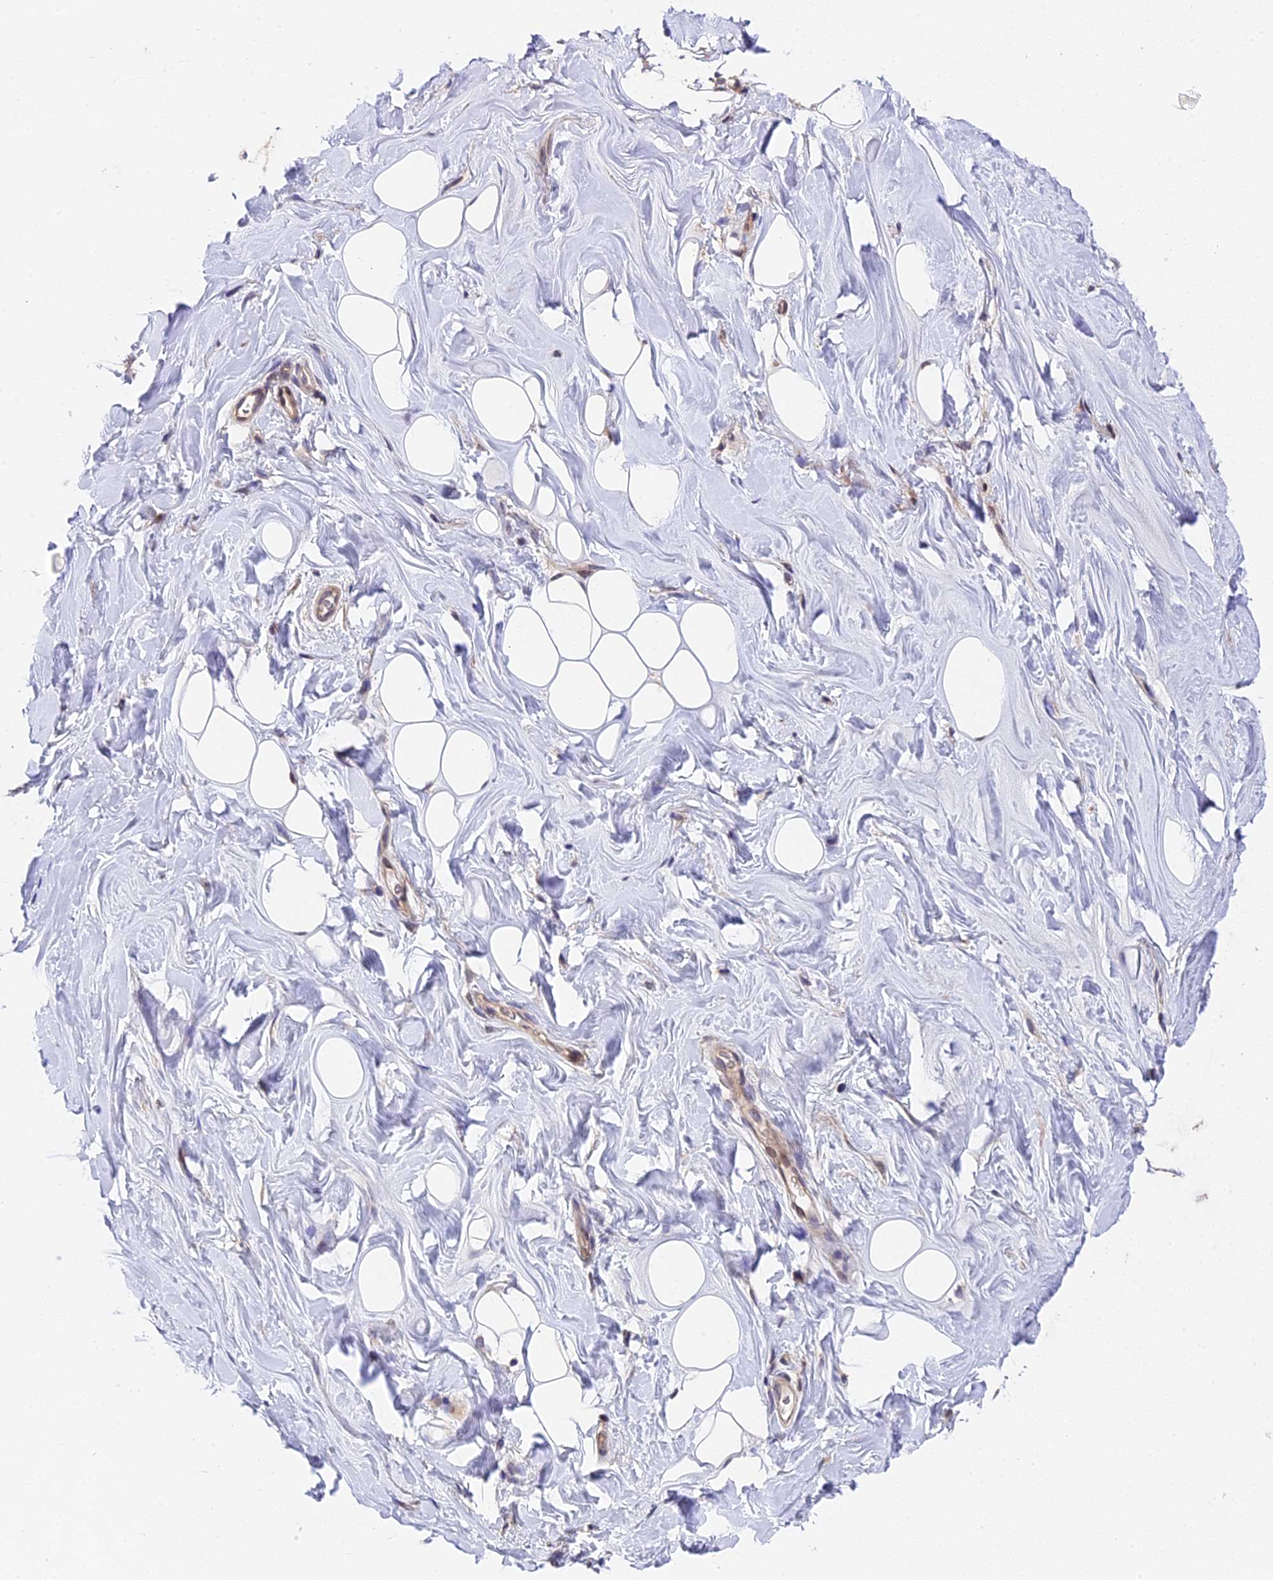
{"staining": {"intensity": "negative", "quantity": "none", "location": "none"}, "tissue": "adipose tissue", "cell_type": "Adipocytes", "image_type": "normal", "snomed": [{"axis": "morphology", "description": "Normal tissue, NOS"}, {"axis": "topography", "description": "Breast"}], "caption": "This is an immunohistochemistry image of normal adipose tissue. There is no positivity in adipocytes.", "gene": "TRMT1", "patient": {"sex": "female", "age": 26}}